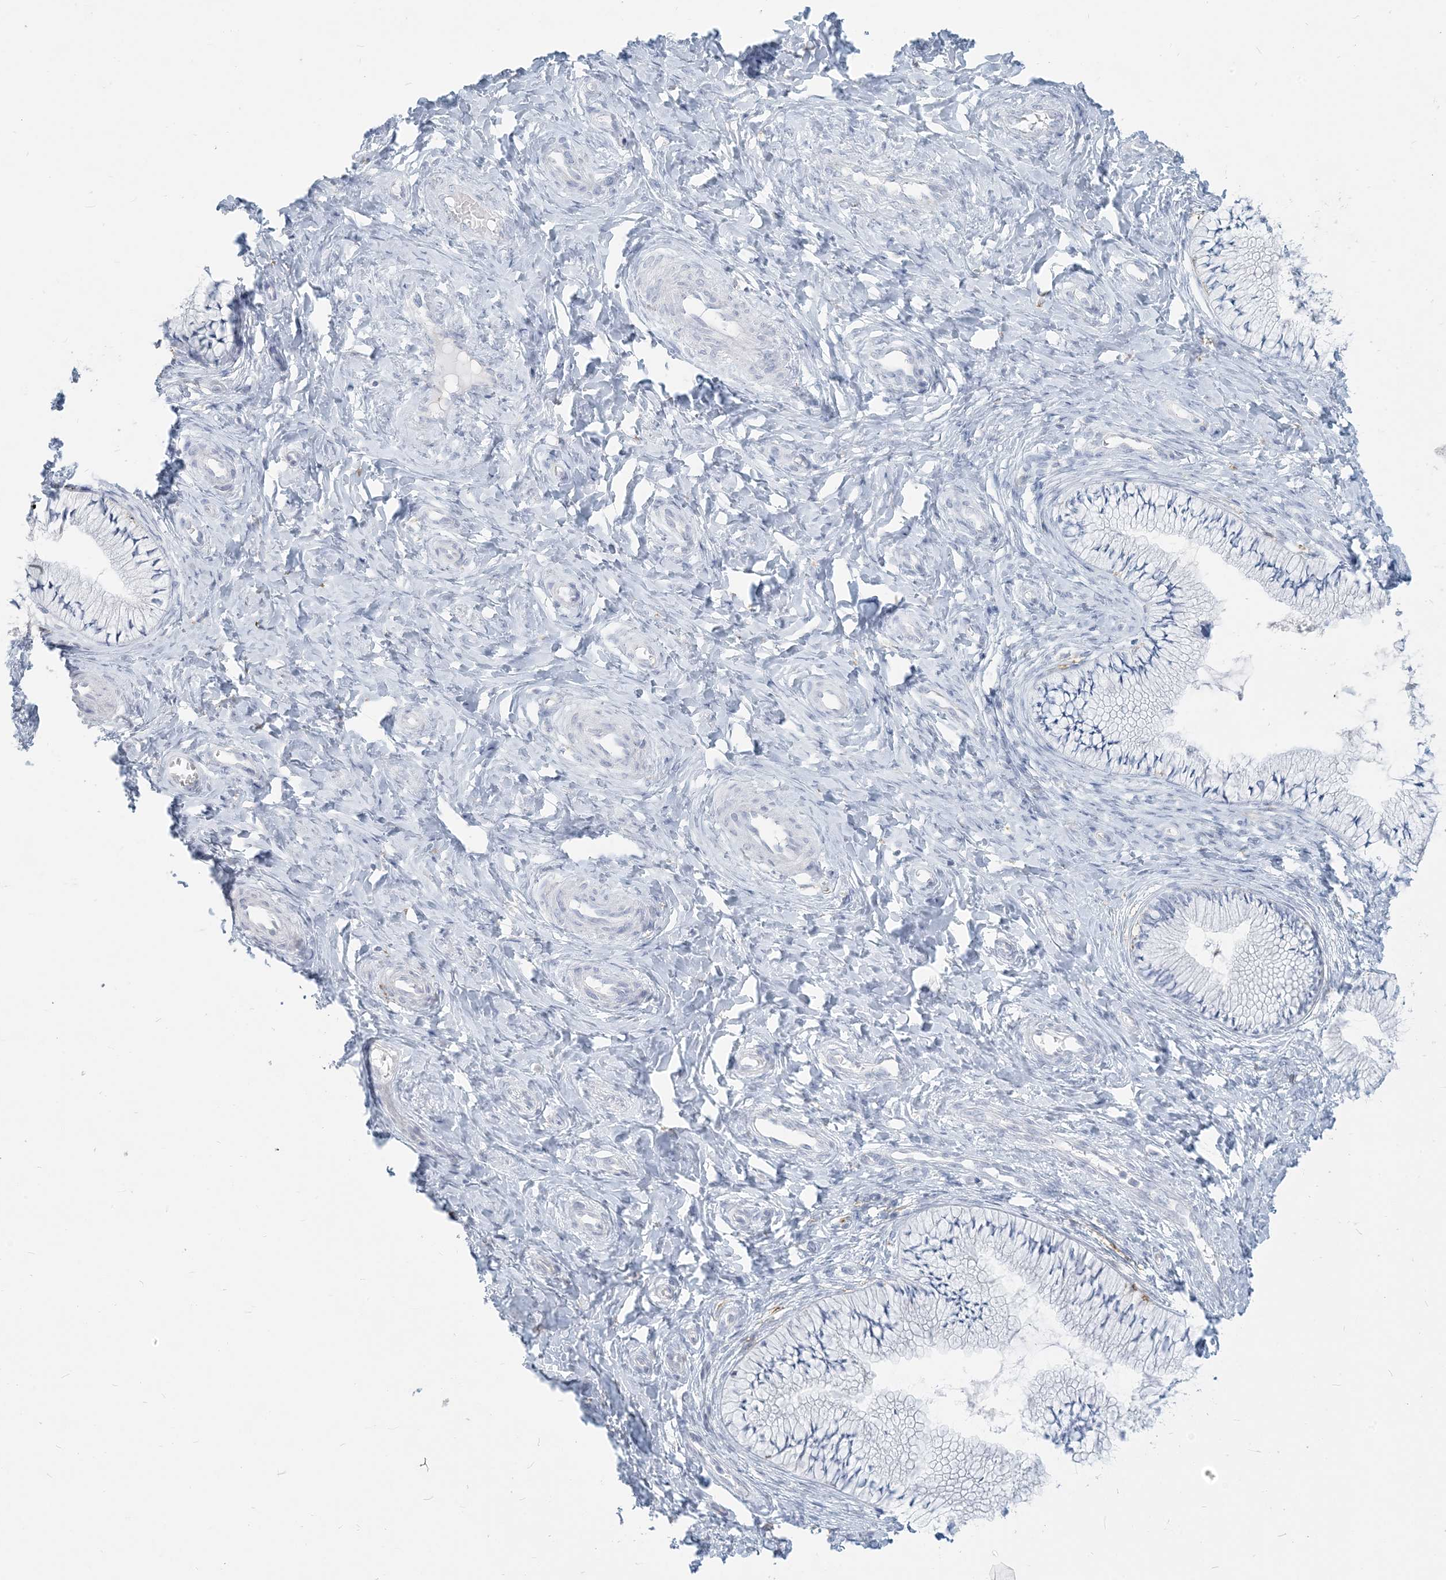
{"staining": {"intensity": "negative", "quantity": "none", "location": "none"}, "tissue": "cervix", "cell_type": "Glandular cells", "image_type": "normal", "snomed": [{"axis": "morphology", "description": "Normal tissue, NOS"}, {"axis": "topography", "description": "Cervix"}], "caption": "DAB immunohistochemical staining of unremarkable cervix demonstrates no significant positivity in glandular cells.", "gene": "HLA", "patient": {"sex": "female", "age": 36}}